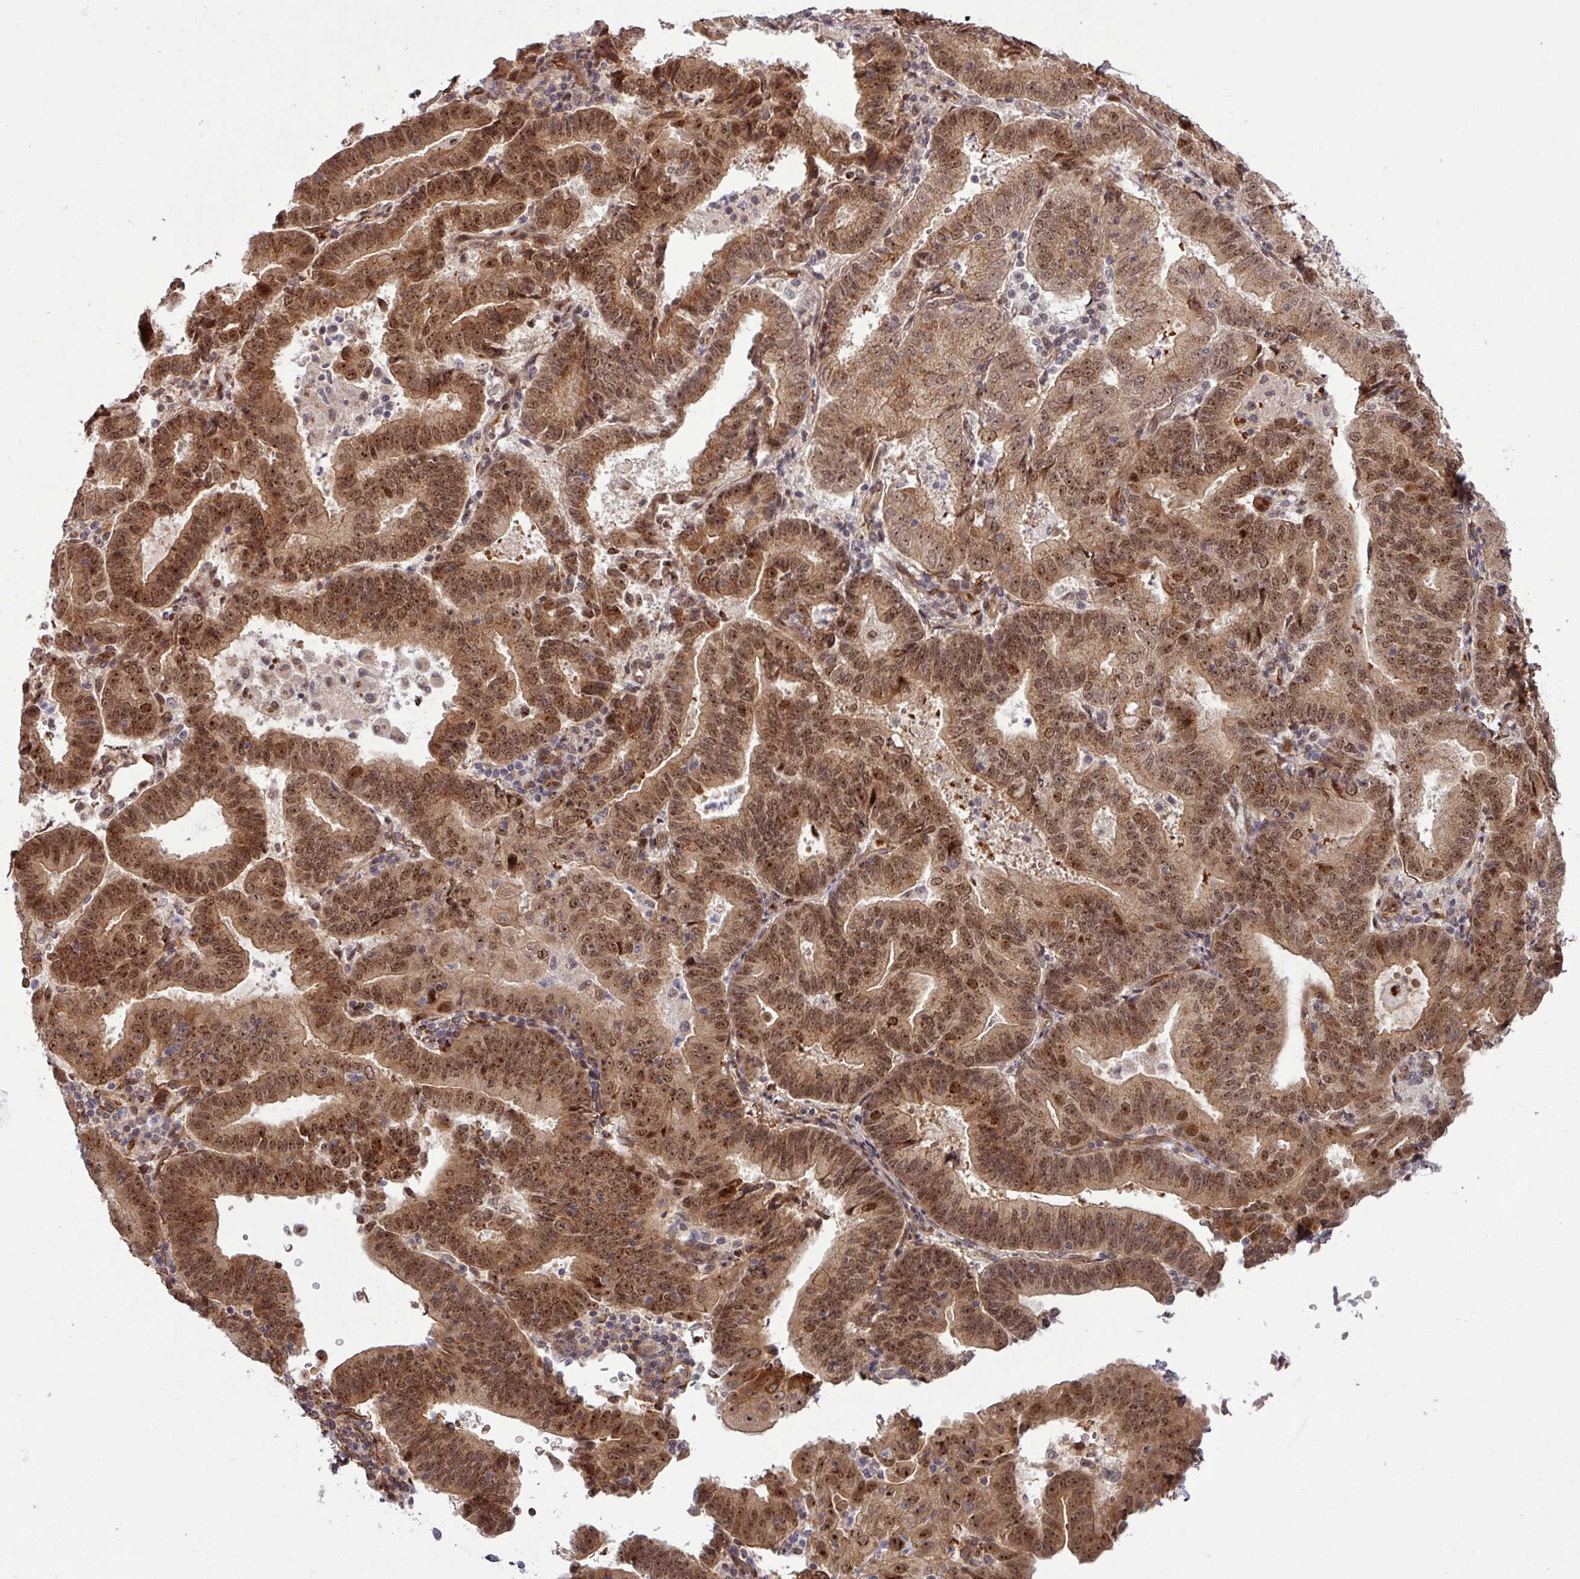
{"staining": {"intensity": "moderate", "quantity": ">75%", "location": "cytoplasmic/membranous,nuclear"}, "tissue": "endometrial cancer", "cell_type": "Tumor cells", "image_type": "cancer", "snomed": [{"axis": "morphology", "description": "Adenocarcinoma, NOS"}, {"axis": "topography", "description": "Endometrium"}], "caption": "High-power microscopy captured an immunohistochemistry histopathology image of endometrial adenocarcinoma, revealing moderate cytoplasmic/membranous and nuclear staining in about >75% of tumor cells.", "gene": "C7orf50", "patient": {"sex": "female", "age": 70}}